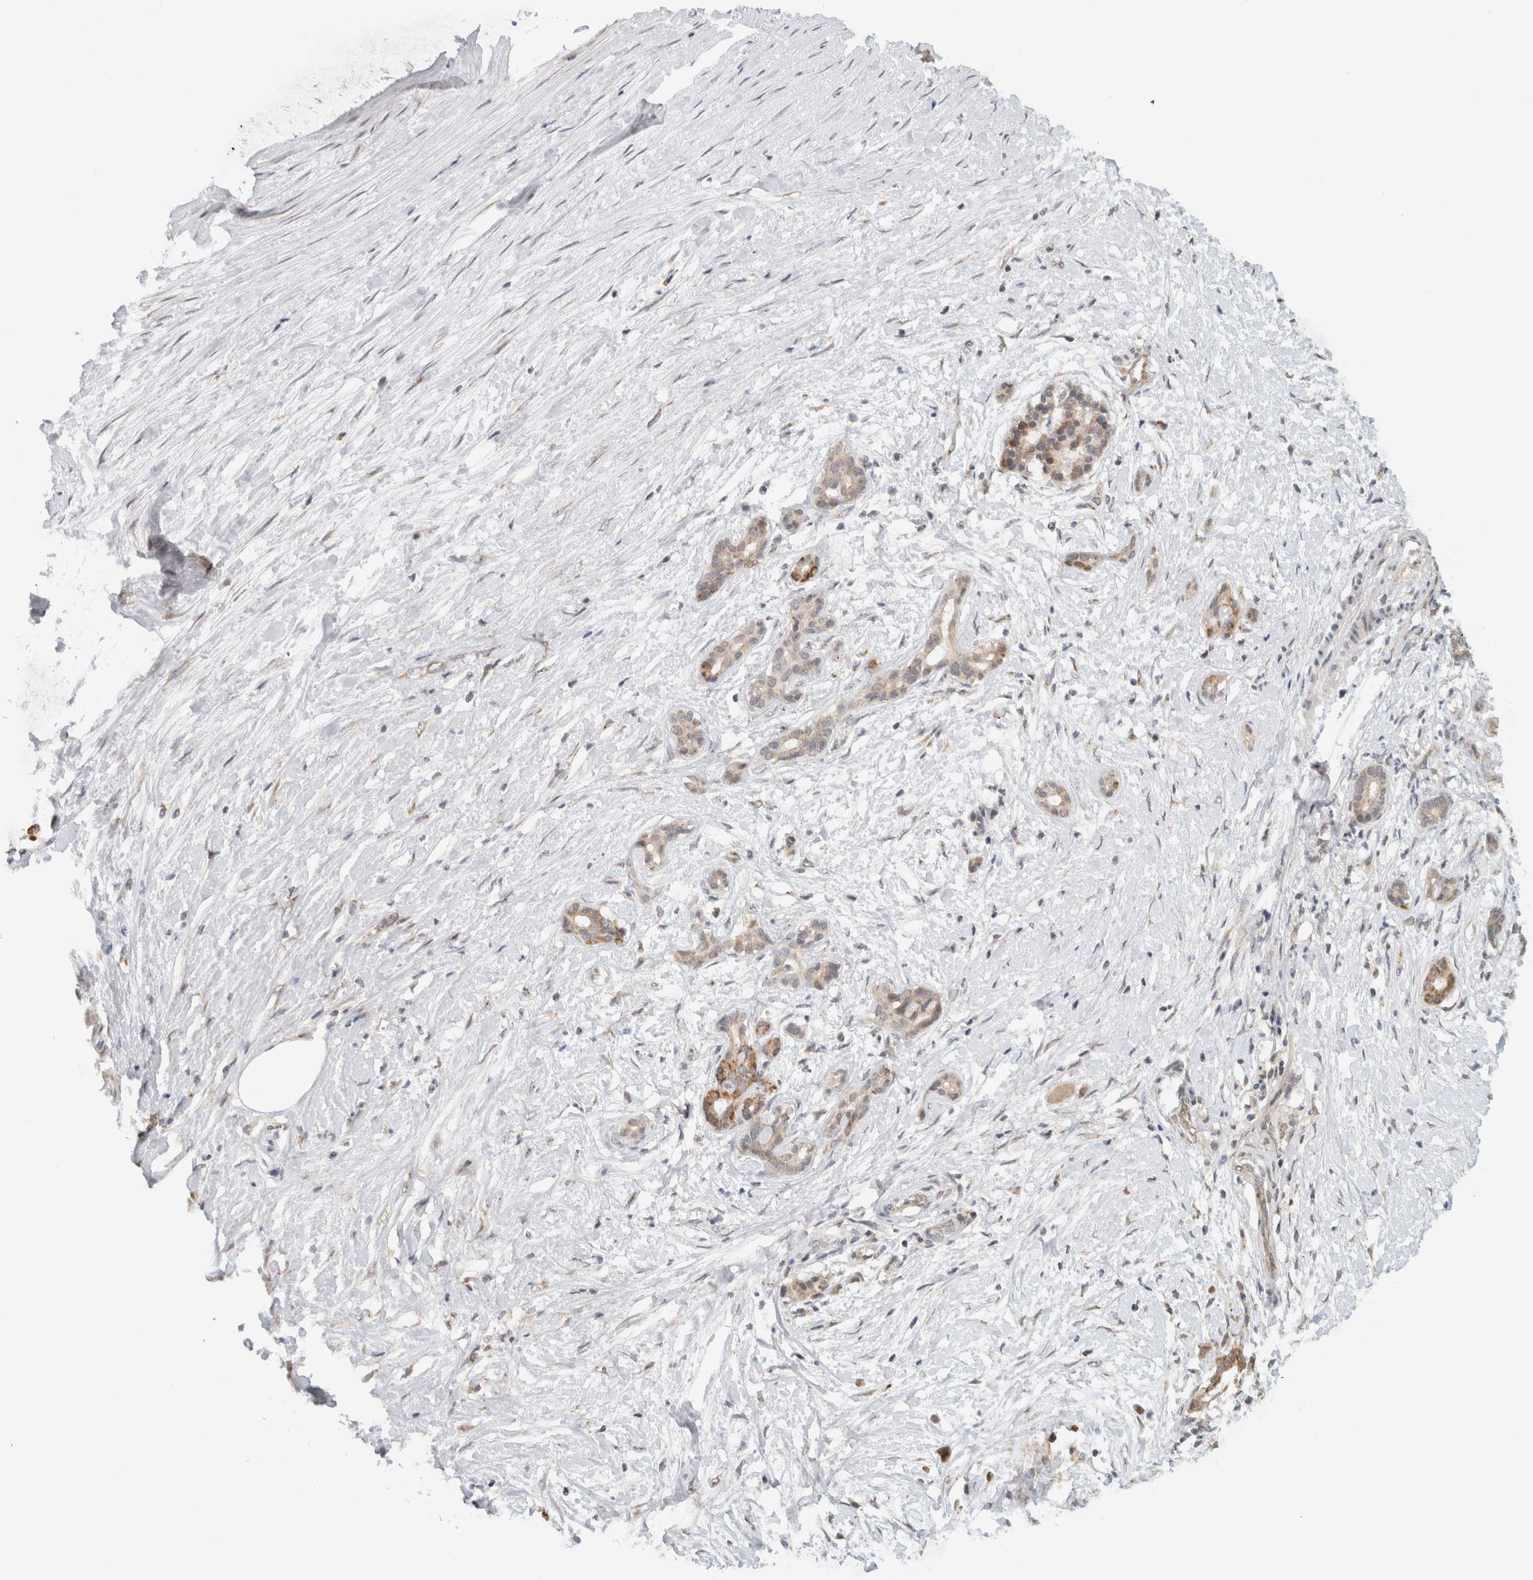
{"staining": {"intensity": "moderate", "quantity": ">75%", "location": "cytoplasmic/membranous"}, "tissue": "pancreatic cancer", "cell_type": "Tumor cells", "image_type": "cancer", "snomed": [{"axis": "morphology", "description": "Adenocarcinoma, NOS"}, {"axis": "topography", "description": "Pancreas"}], "caption": "Pancreatic adenocarcinoma was stained to show a protein in brown. There is medium levels of moderate cytoplasmic/membranous staining in about >75% of tumor cells. (Brightfield microscopy of DAB IHC at high magnification).", "gene": "CMC2", "patient": {"sex": "male", "age": 41}}